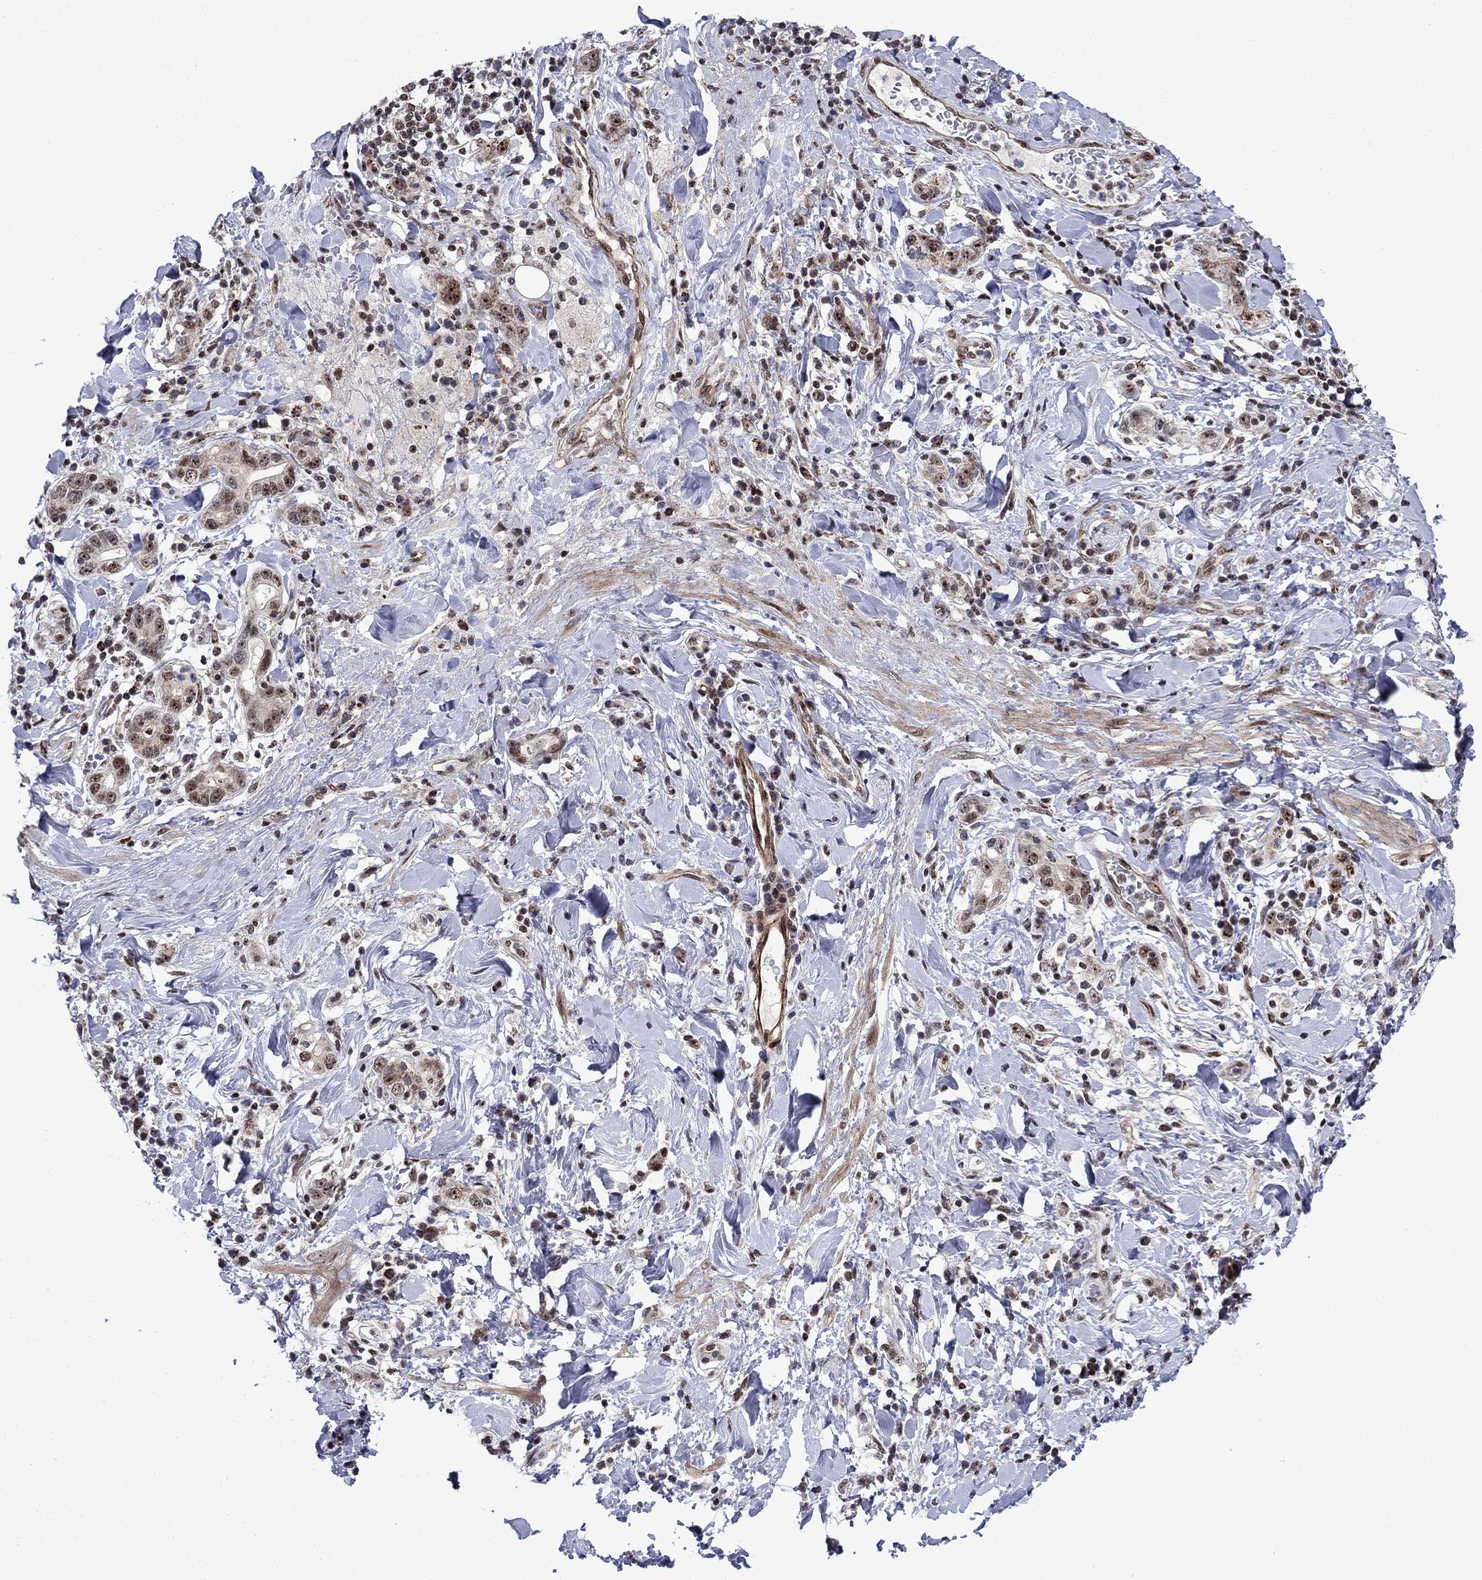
{"staining": {"intensity": "weak", "quantity": "<25%", "location": "cytoplasmic/membranous,nuclear"}, "tissue": "stomach cancer", "cell_type": "Tumor cells", "image_type": "cancer", "snomed": [{"axis": "morphology", "description": "Adenocarcinoma, NOS"}, {"axis": "topography", "description": "Stomach"}], "caption": "Stomach adenocarcinoma stained for a protein using IHC reveals no expression tumor cells.", "gene": "SURF2", "patient": {"sex": "male", "age": 79}}